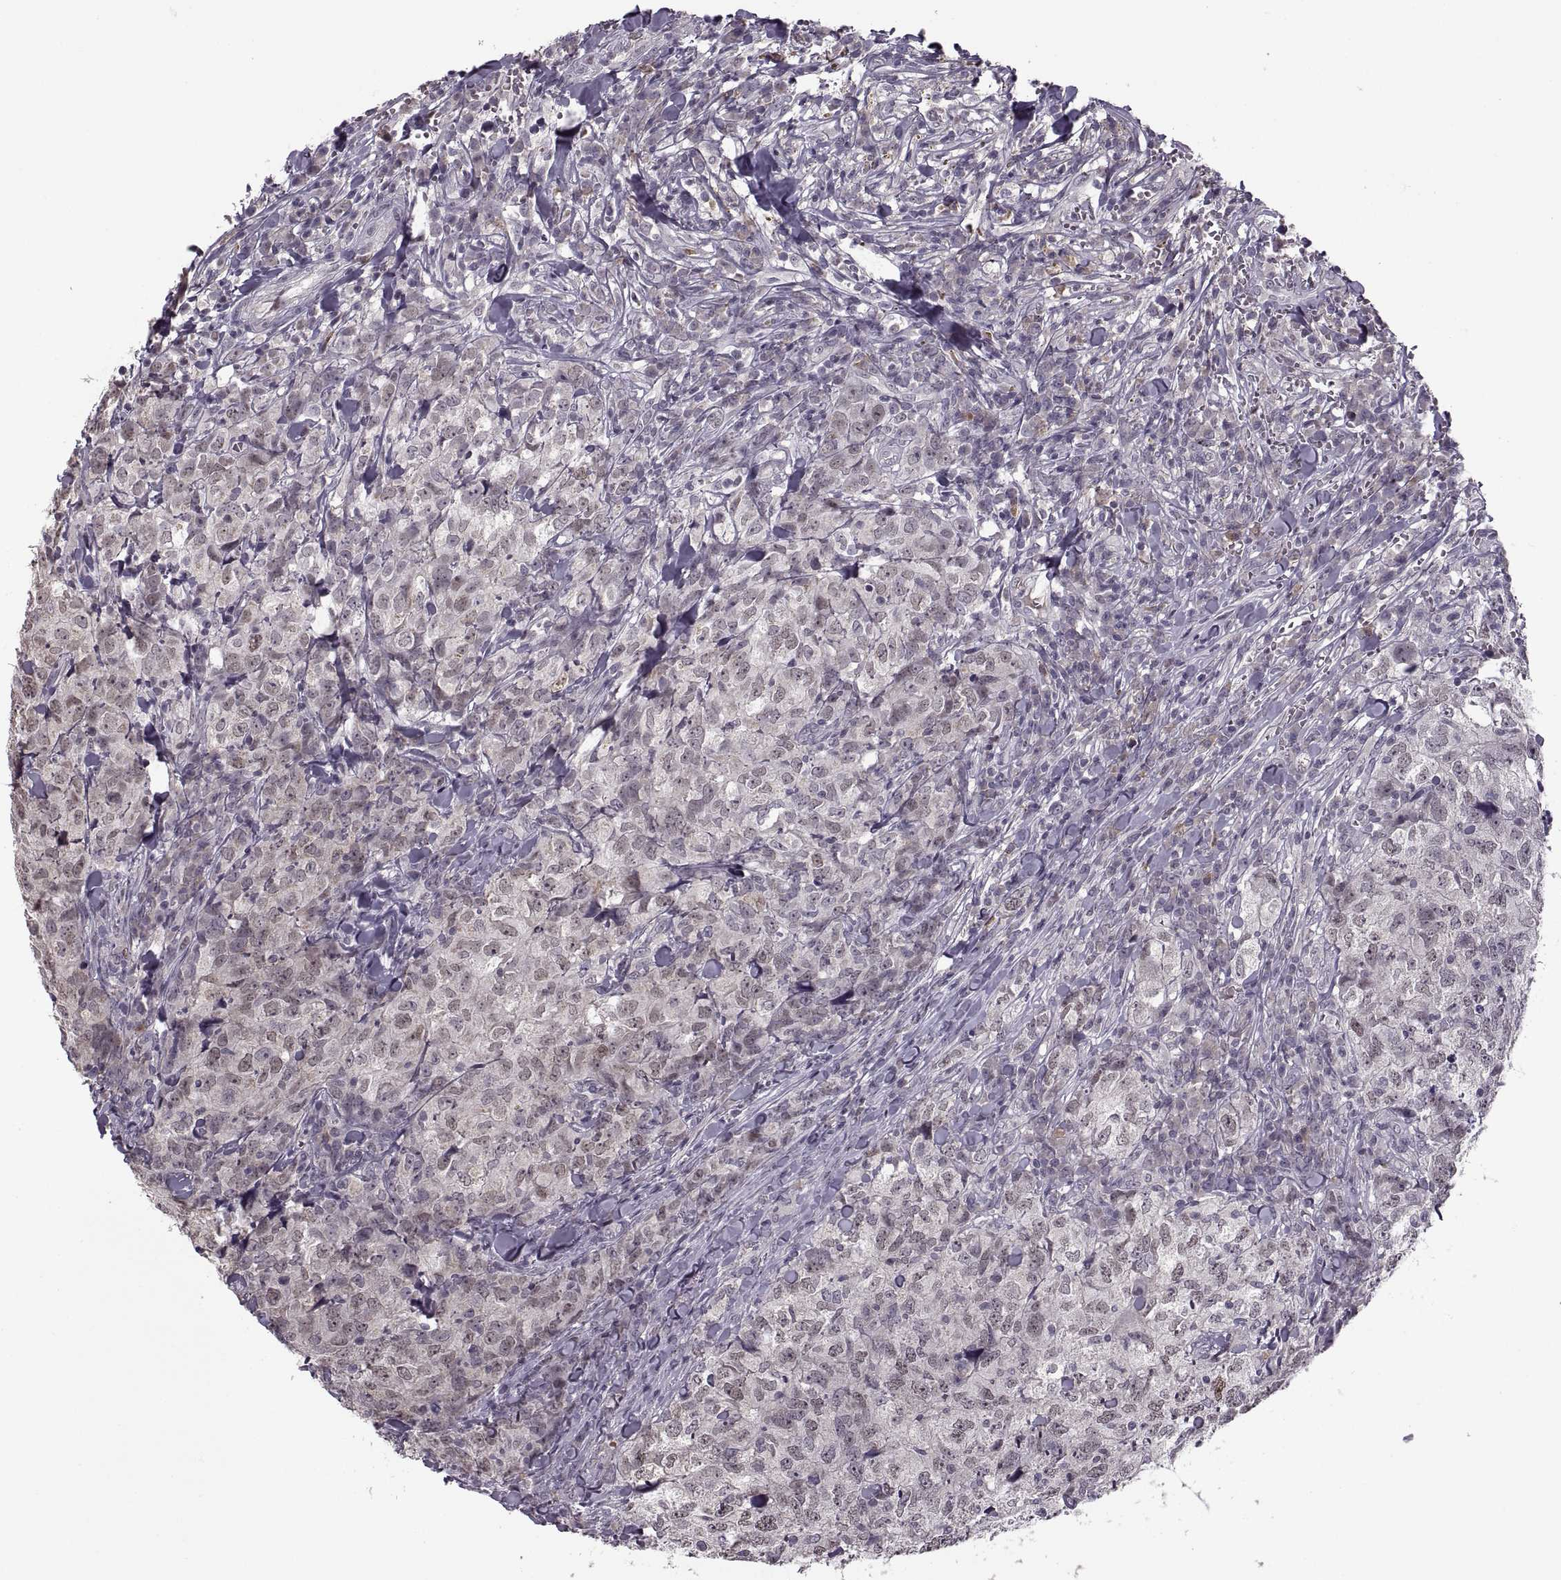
{"staining": {"intensity": "weak", "quantity": "<25%", "location": "nuclear"}, "tissue": "breast cancer", "cell_type": "Tumor cells", "image_type": "cancer", "snomed": [{"axis": "morphology", "description": "Duct carcinoma"}, {"axis": "topography", "description": "Breast"}], "caption": "Tumor cells are negative for brown protein staining in breast cancer. Nuclei are stained in blue.", "gene": "CACNA1F", "patient": {"sex": "female", "age": 30}}